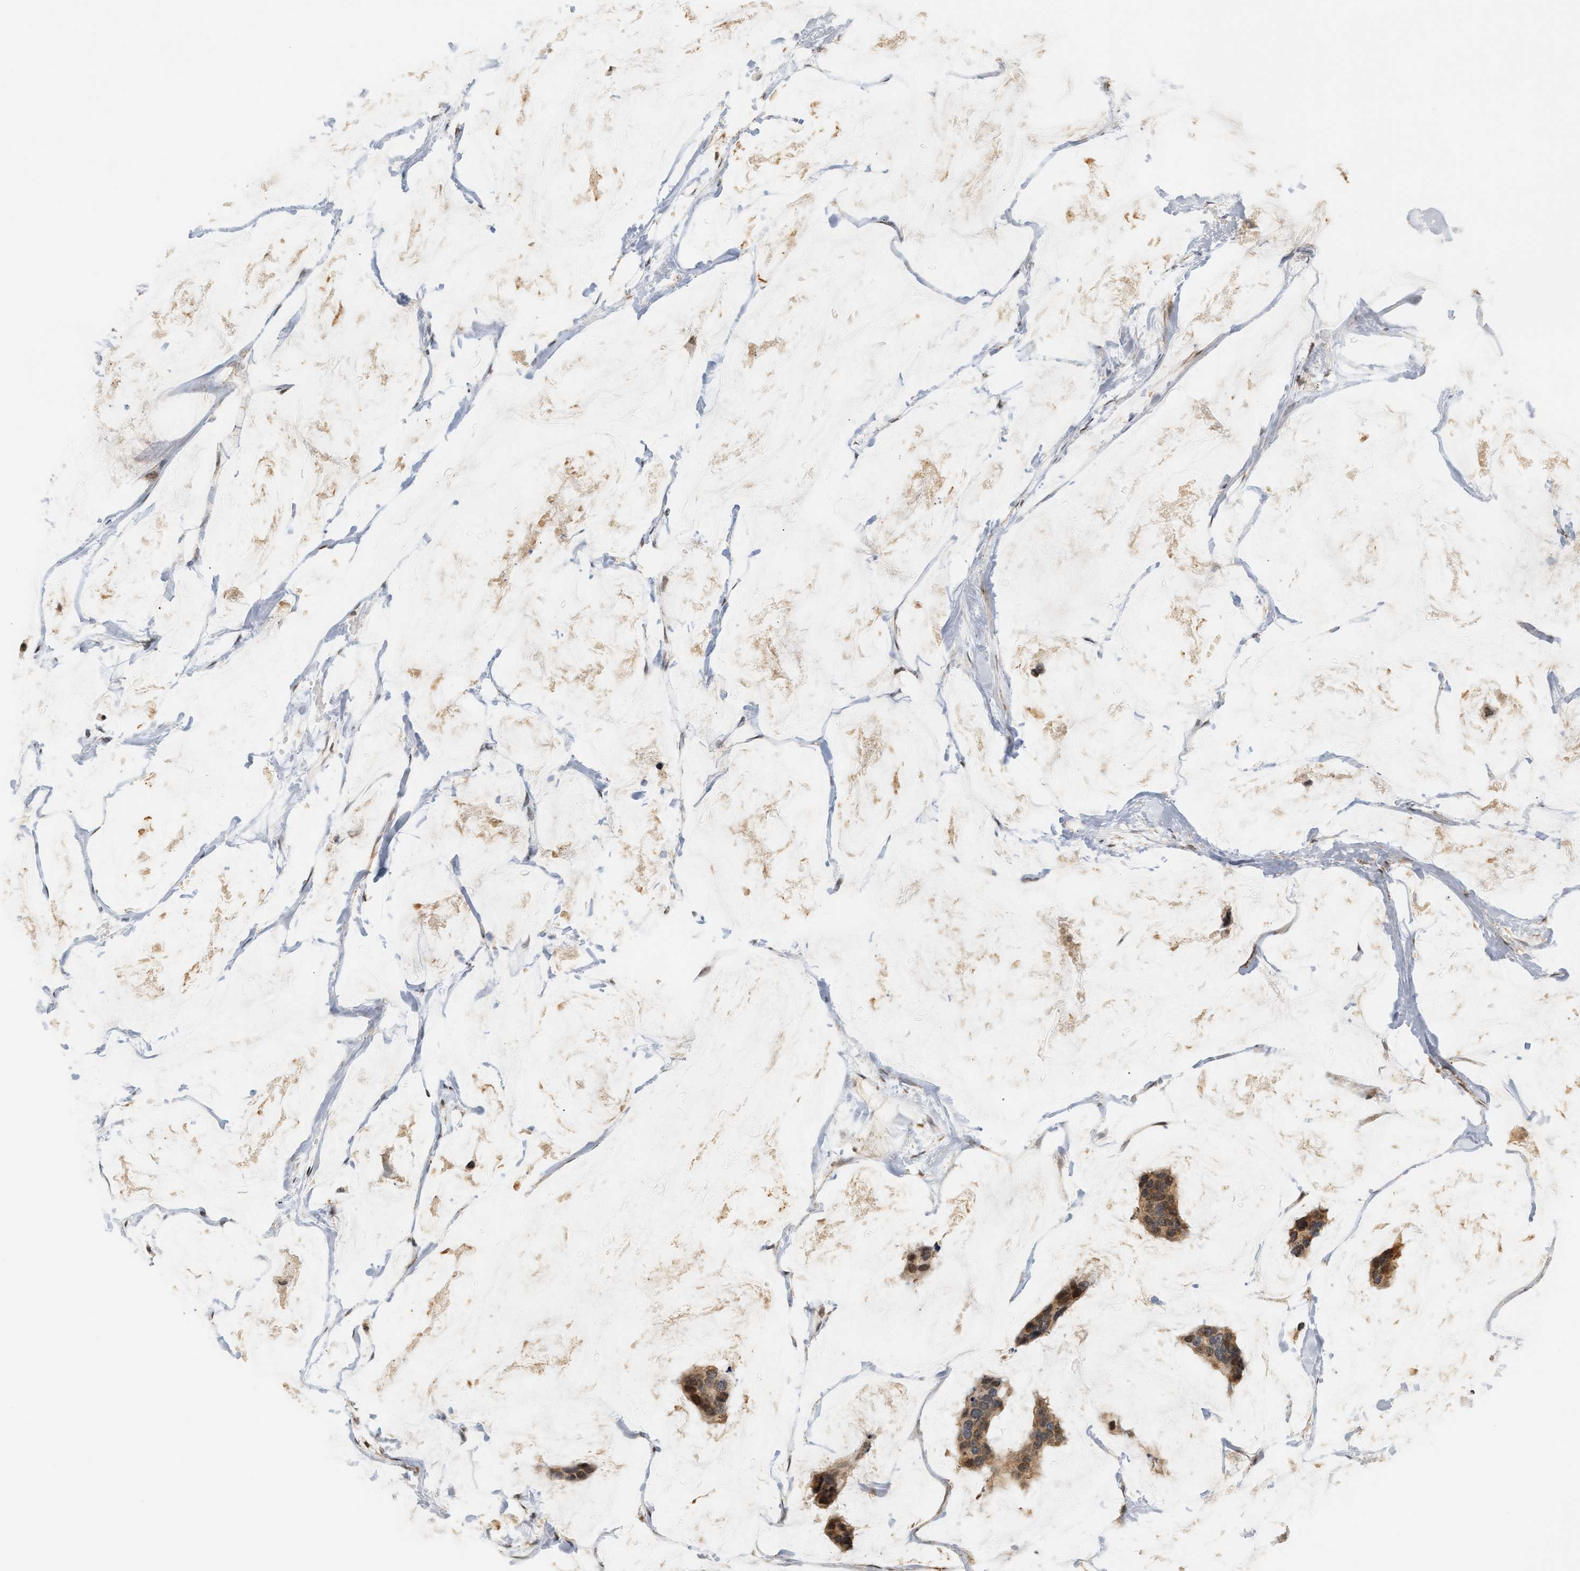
{"staining": {"intensity": "moderate", "quantity": ">75%", "location": "cytoplasmic/membranous,nuclear"}, "tissue": "breast cancer", "cell_type": "Tumor cells", "image_type": "cancer", "snomed": [{"axis": "morphology", "description": "Normal tissue, NOS"}, {"axis": "morphology", "description": "Duct carcinoma"}, {"axis": "topography", "description": "Breast"}], "caption": "A high-resolution photomicrograph shows IHC staining of invasive ductal carcinoma (breast), which exhibits moderate cytoplasmic/membranous and nuclear staining in approximately >75% of tumor cells. Using DAB (brown) and hematoxylin (blue) stains, captured at high magnification using brightfield microscopy.", "gene": "PLXND1", "patient": {"sex": "female", "age": 50}}